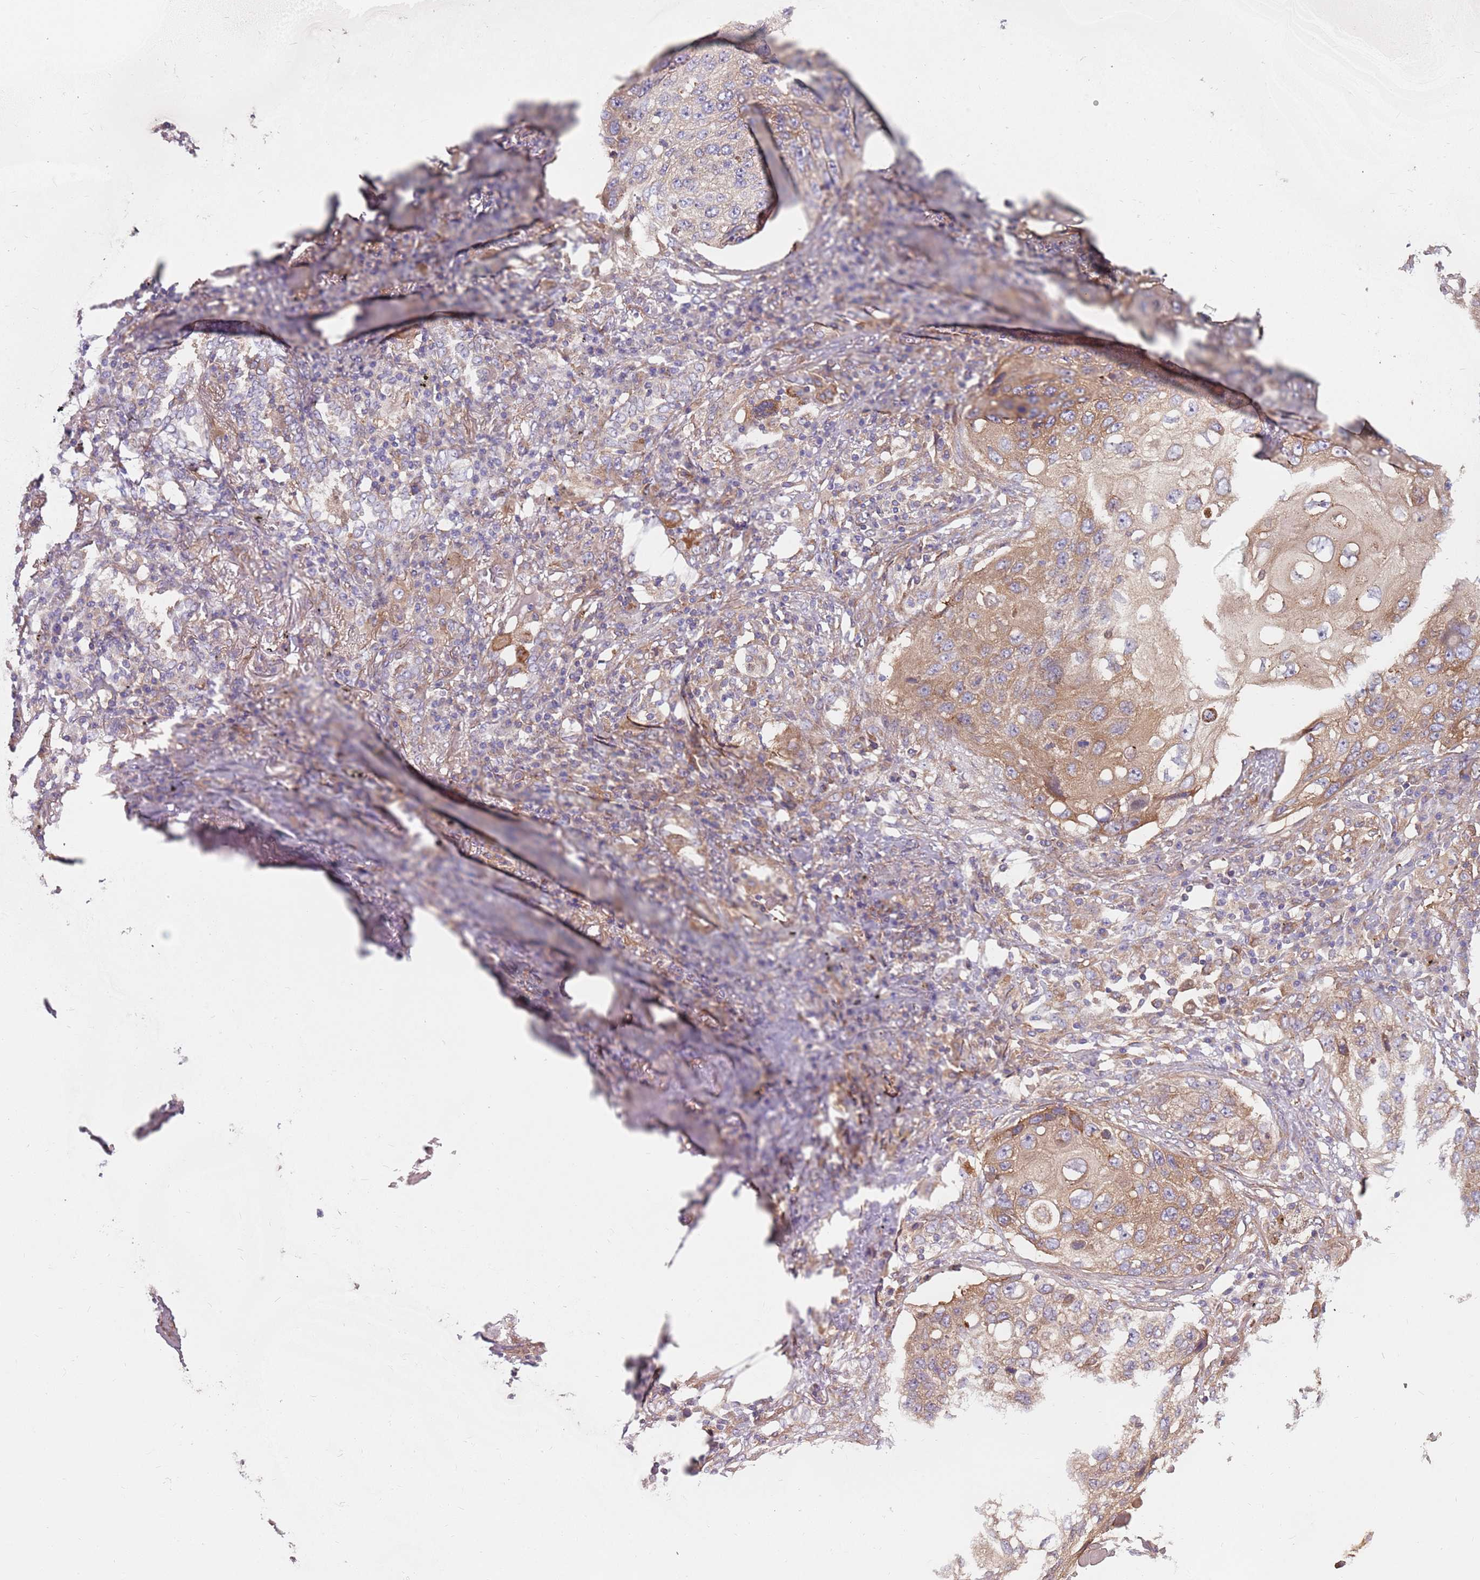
{"staining": {"intensity": "moderate", "quantity": "25%-75%", "location": "cytoplasmic/membranous"}, "tissue": "lung cancer", "cell_type": "Tumor cells", "image_type": "cancer", "snomed": [{"axis": "morphology", "description": "Squamous cell carcinoma, NOS"}, {"axis": "topography", "description": "Lung"}], "caption": "Lung squamous cell carcinoma stained with a brown dye displays moderate cytoplasmic/membranous positive positivity in about 25%-75% of tumor cells.", "gene": "SPDL1", "patient": {"sex": "female", "age": 63}}